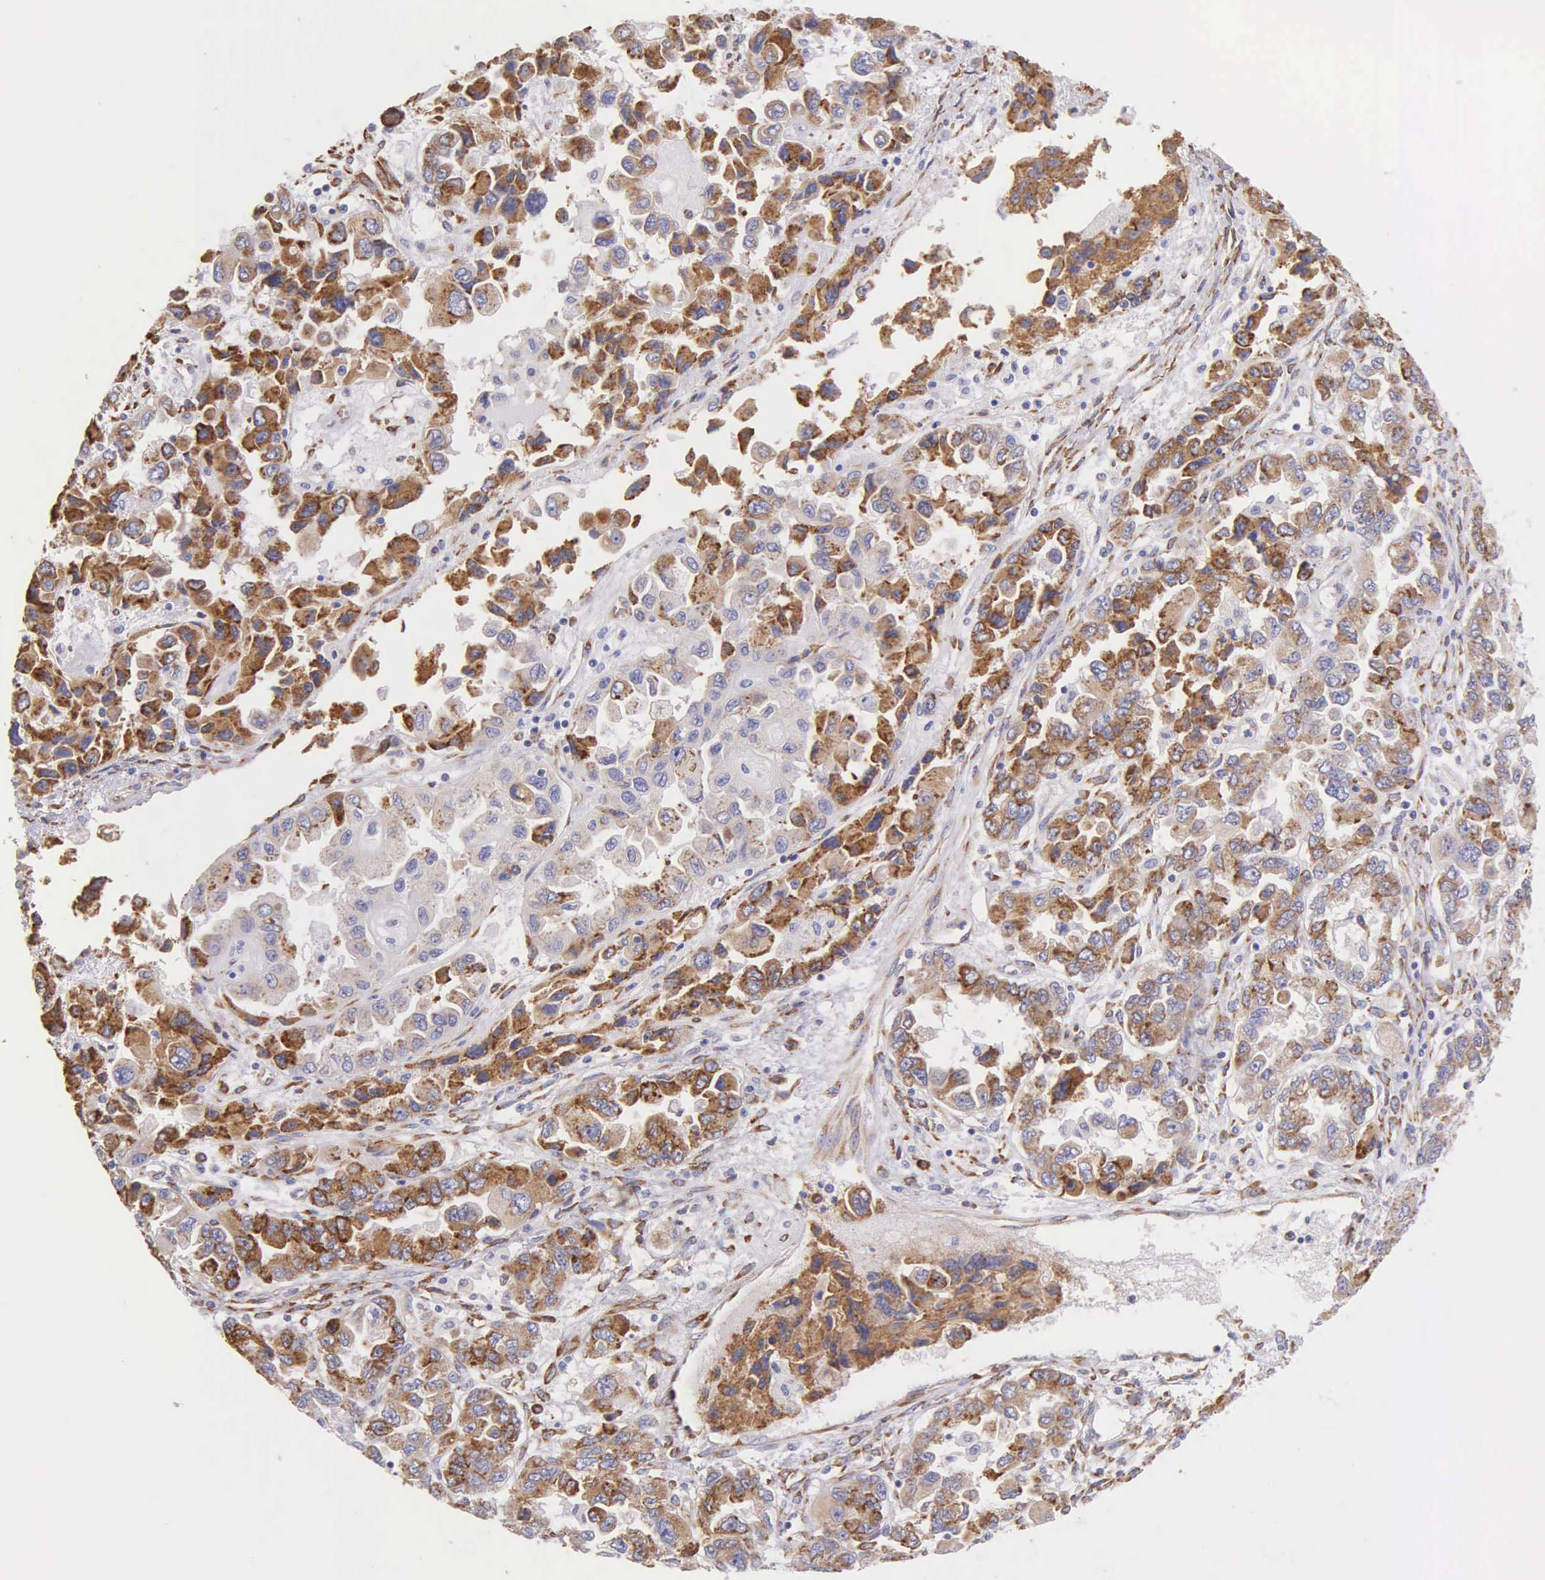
{"staining": {"intensity": "strong", "quantity": ">75%", "location": "cytoplasmic/membranous"}, "tissue": "ovarian cancer", "cell_type": "Tumor cells", "image_type": "cancer", "snomed": [{"axis": "morphology", "description": "Cystadenocarcinoma, serous, NOS"}, {"axis": "topography", "description": "Ovary"}], "caption": "Ovarian serous cystadenocarcinoma stained with a brown dye reveals strong cytoplasmic/membranous positive expression in about >75% of tumor cells.", "gene": "CKAP4", "patient": {"sex": "female", "age": 84}}